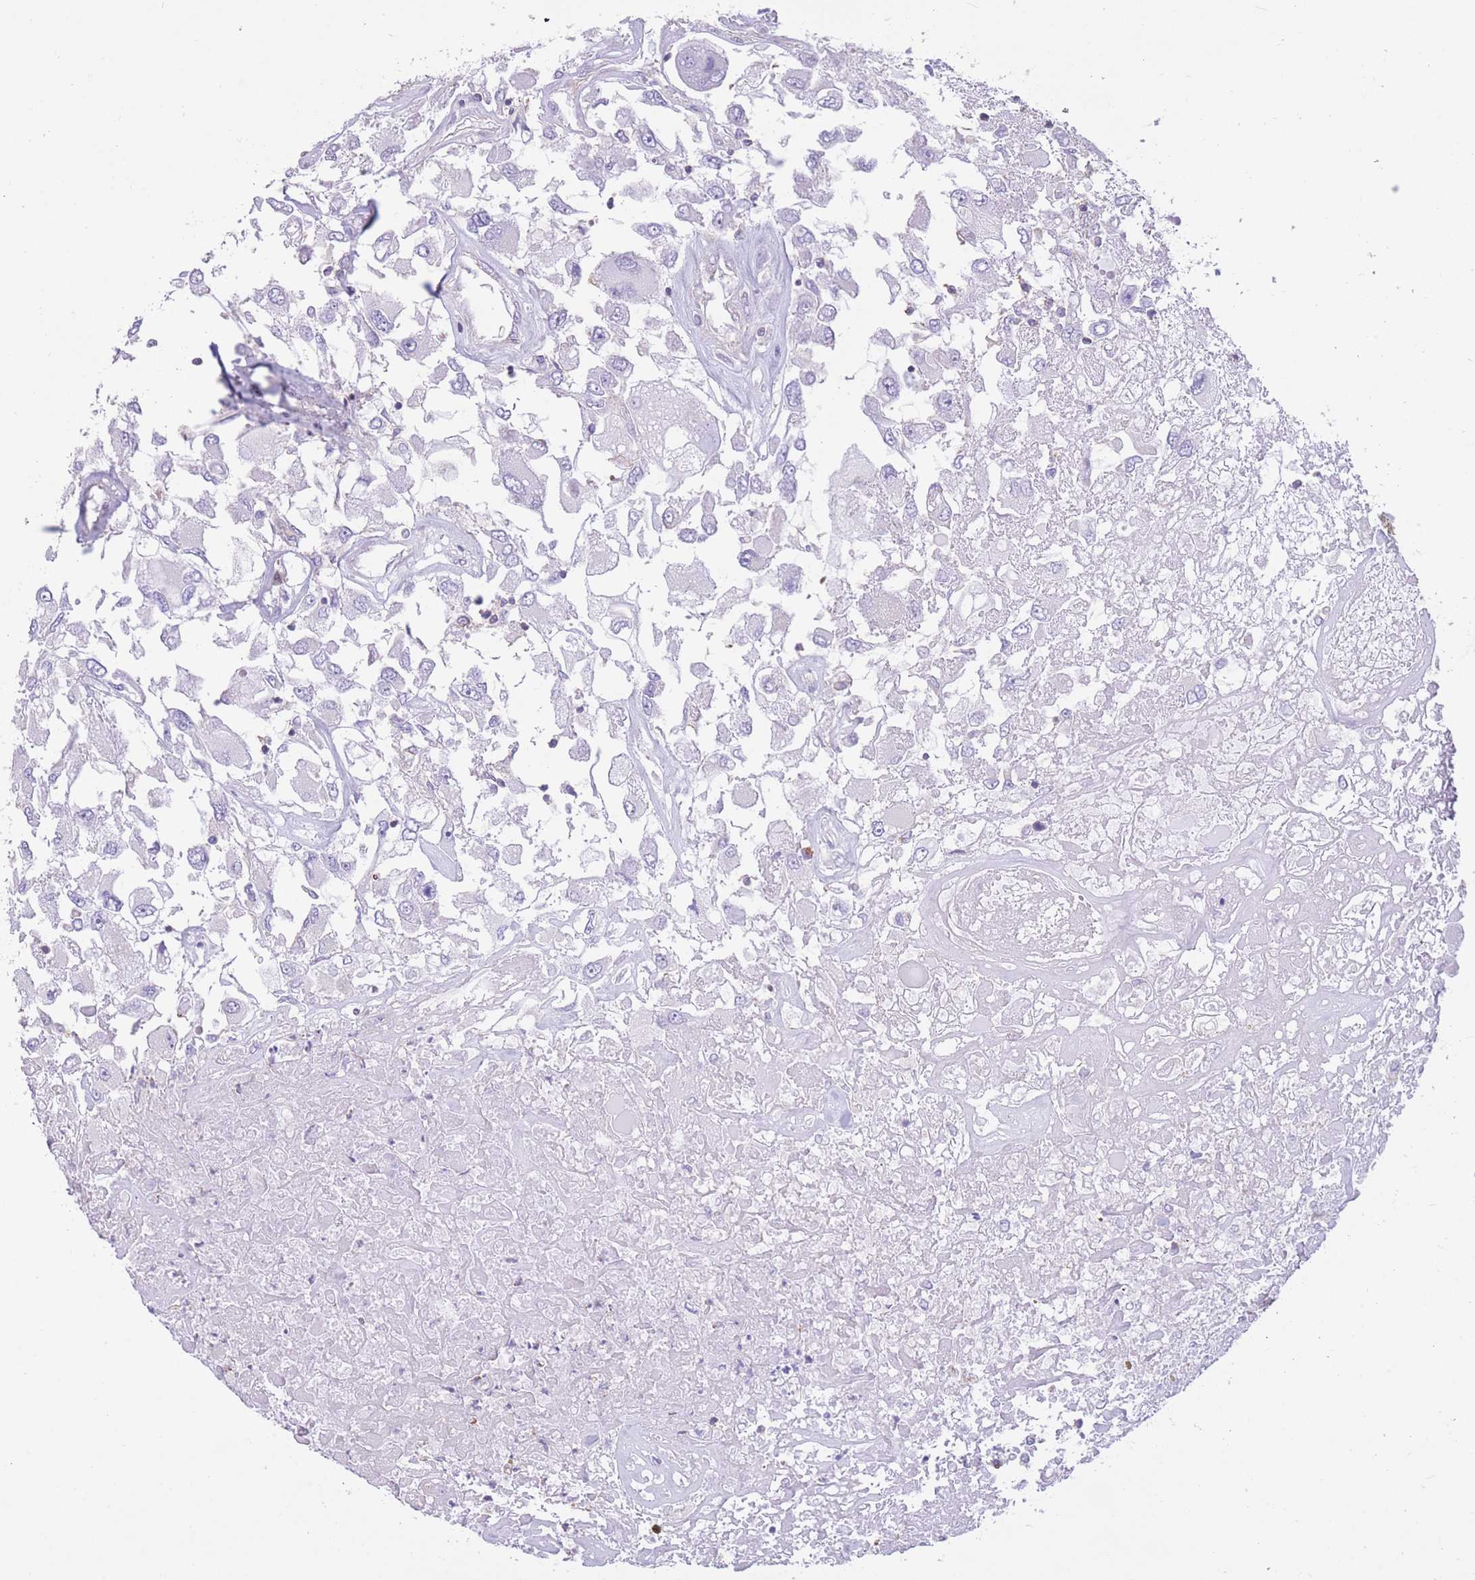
{"staining": {"intensity": "negative", "quantity": "none", "location": "none"}, "tissue": "renal cancer", "cell_type": "Tumor cells", "image_type": "cancer", "snomed": [{"axis": "morphology", "description": "Adenocarcinoma, NOS"}, {"axis": "topography", "description": "Kidney"}], "caption": "A histopathology image of renal adenocarcinoma stained for a protein displays no brown staining in tumor cells.", "gene": "PDHA1", "patient": {"sex": "female", "age": 52}}